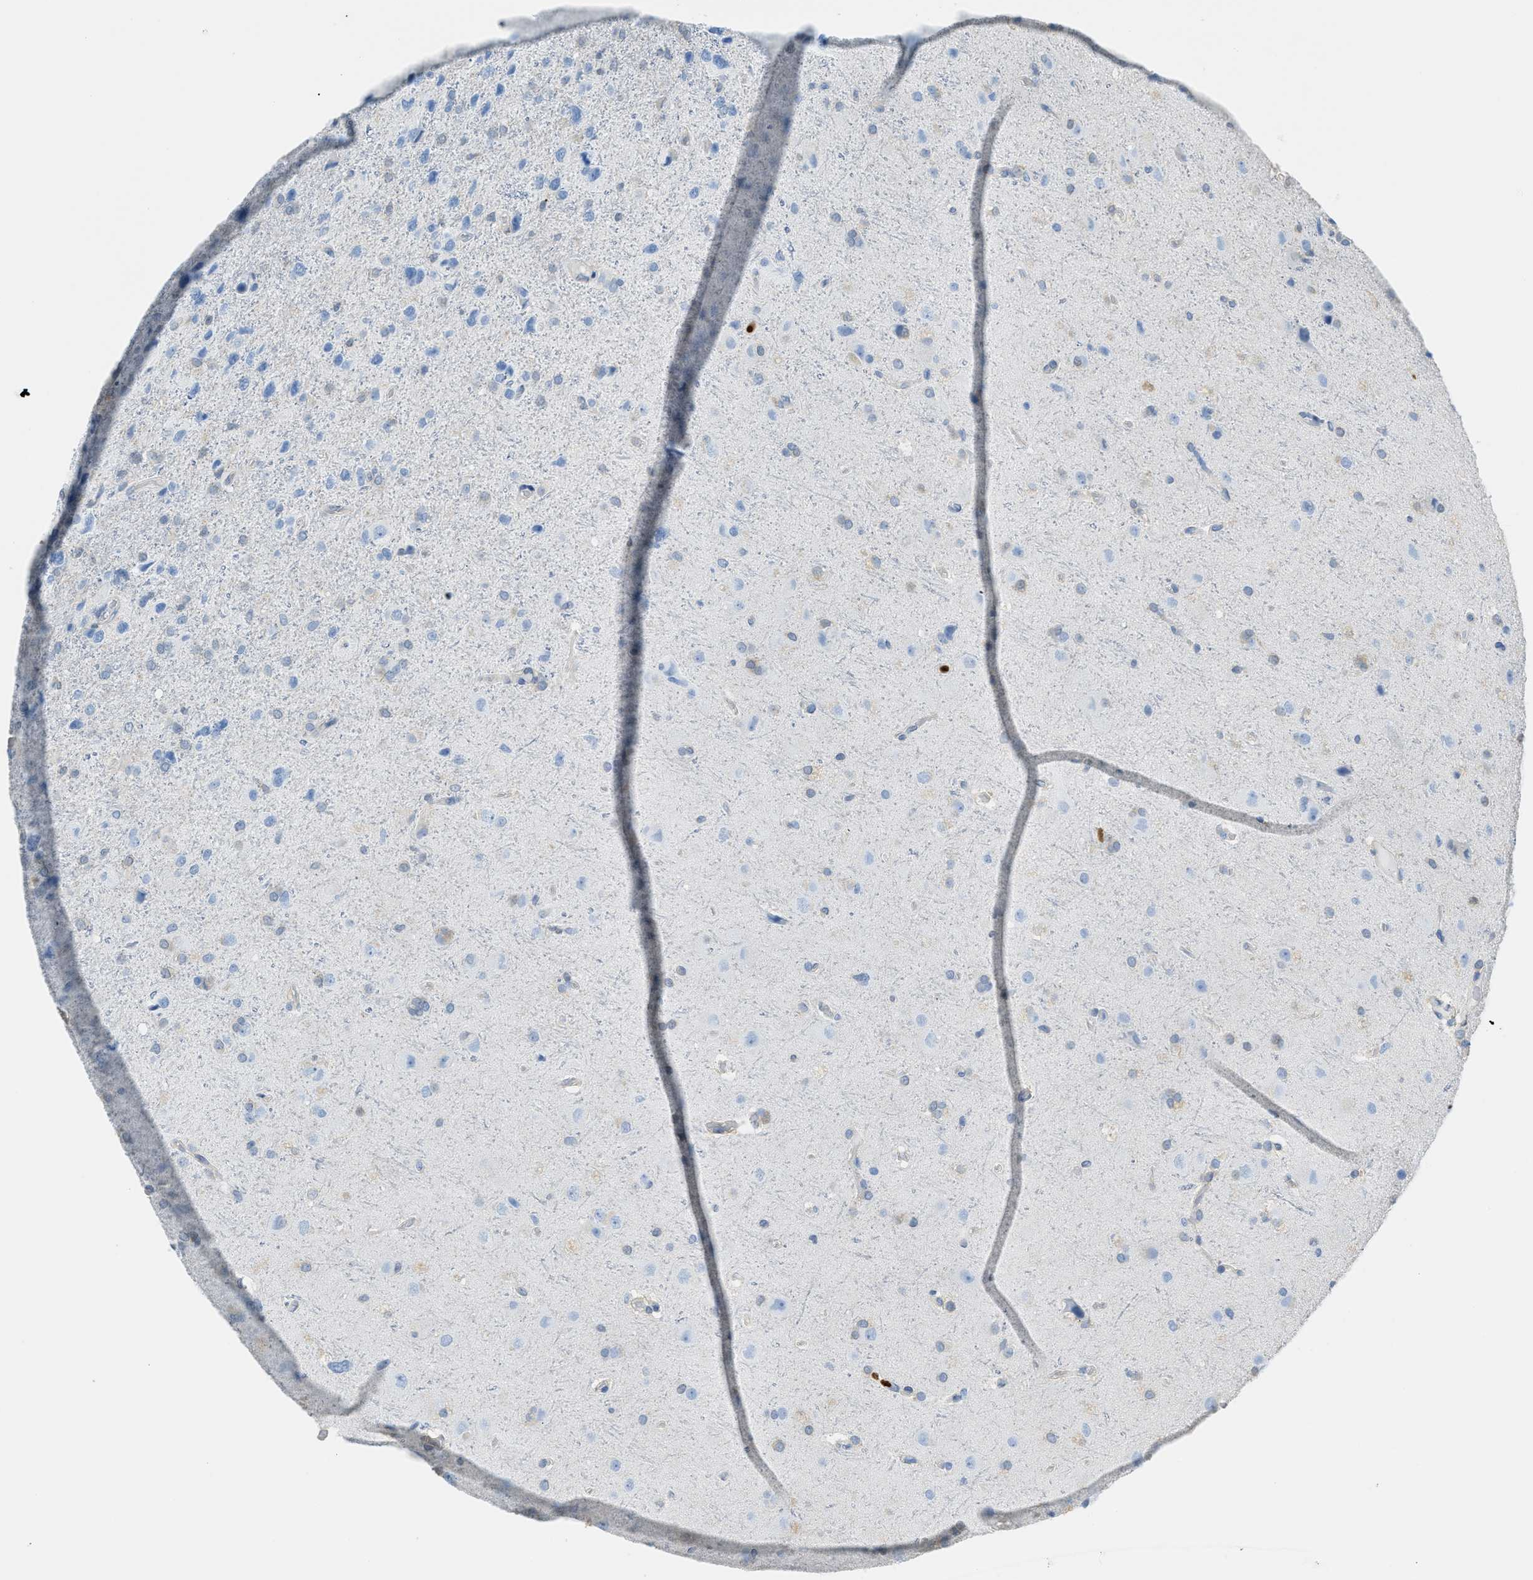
{"staining": {"intensity": "negative", "quantity": "none", "location": "none"}, "tissue": "glioma", "cell_type": "Tumor cells", "image_type": "cancer", "snomed": [{"axis": "morphology", "description": "Glioma, malignant, High grade"}, {"axis": "topography", "description": "Brain"}], "caption": "This is an immunohistochemistry image of human glioma. There is no expression in tumor cells.", "gene": "SERPINB1", "patient": {"sex": "female", "age": 58}}